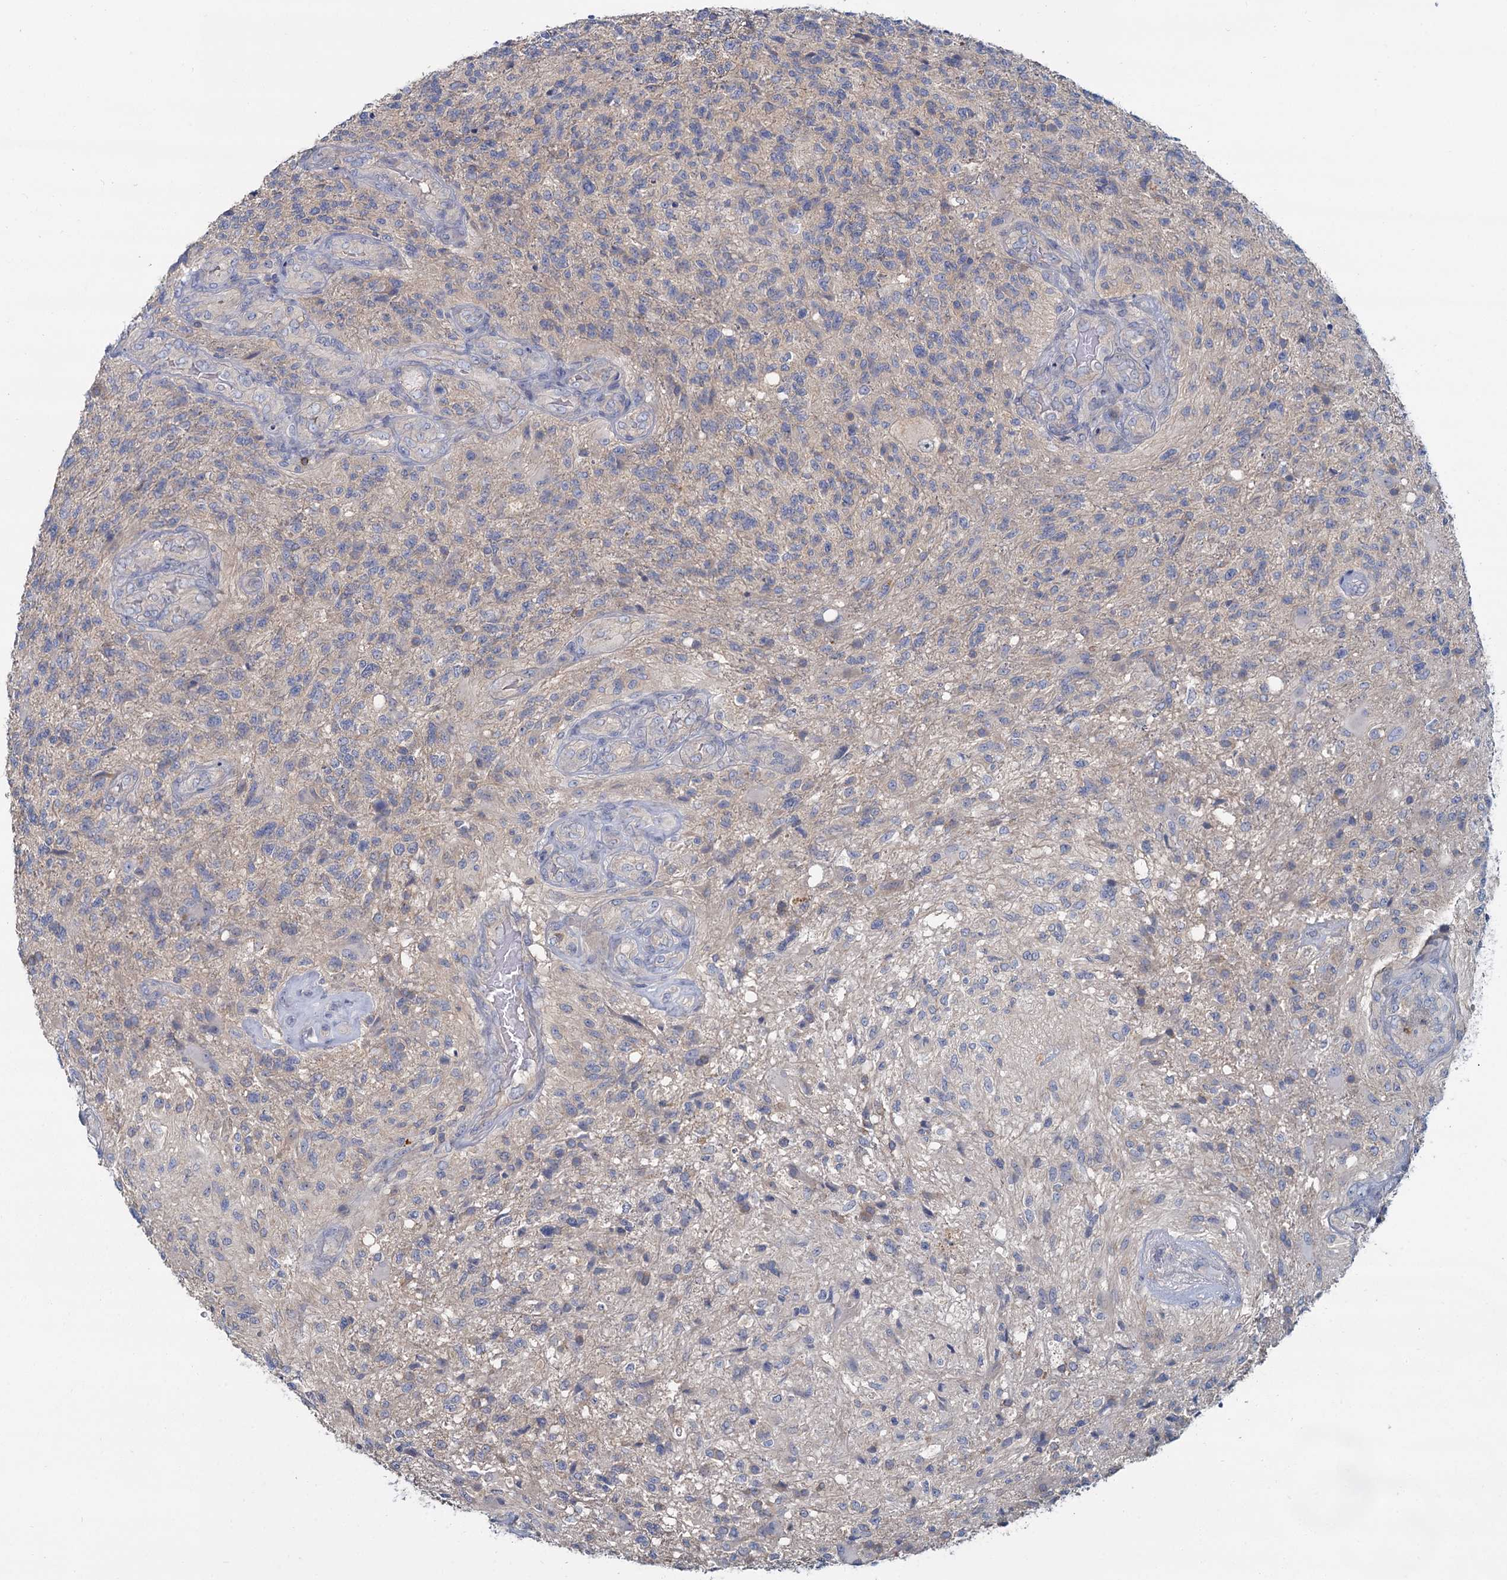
{"staining": {"intensity": "negative", "quantity": "none", "location": "none"}, "tissue": "glioma", "cell_type": "Tumor cells", "image_type": "cancer", "snomed": [{"axis": "morphology", "description": "Glioma, malignant, High grade"}, {"axis": "topography", "description": "Brain"}], "caption": "Tumor cells are negative for protein expression in human glioma.", "gene": "ACSM3", "patient": {"sex": "male", "age": 56}}